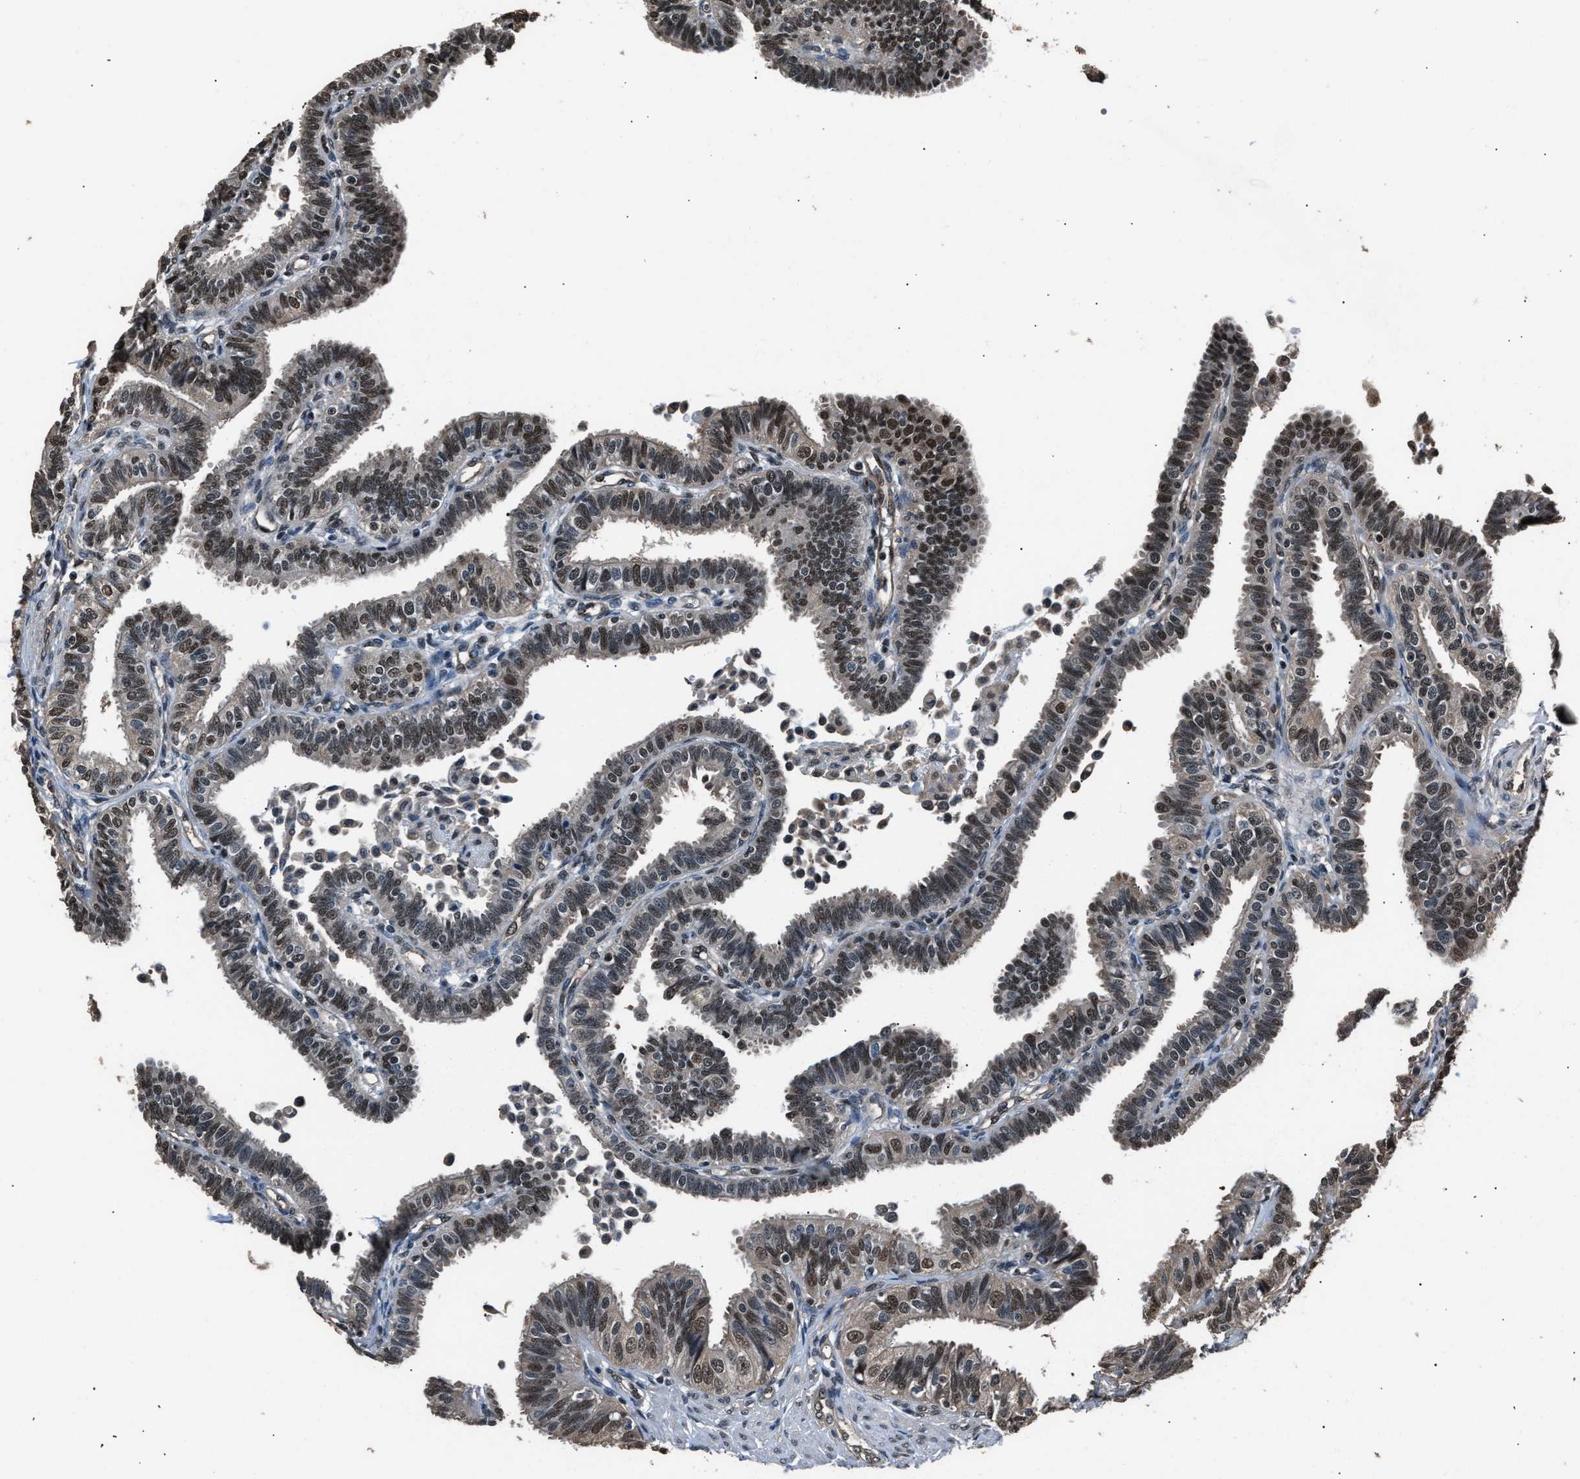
{"staining": {"intensity": "moderate", "quantity": ">75%", "location": "cytoplasmic/membranous,nuclear"}, "tissue": "fallopian tube", "cell_type": "Glandular cells", "image_type": "normal", "snomed": [{"axis": "morphology", "description": "Normal tissue, NOS"}, {"axis": "topography", "description": "Fallopian tube"}, {"axis": "topography", "description": "Placenta"}], "caption": "Moderate cytoplasmic/membranous,nuclear staining is present in about >75% of glandular cells in unremarkable fallopian tube.", "gene": "DFFA", "patient": {"sex": "female", "age": 34}}